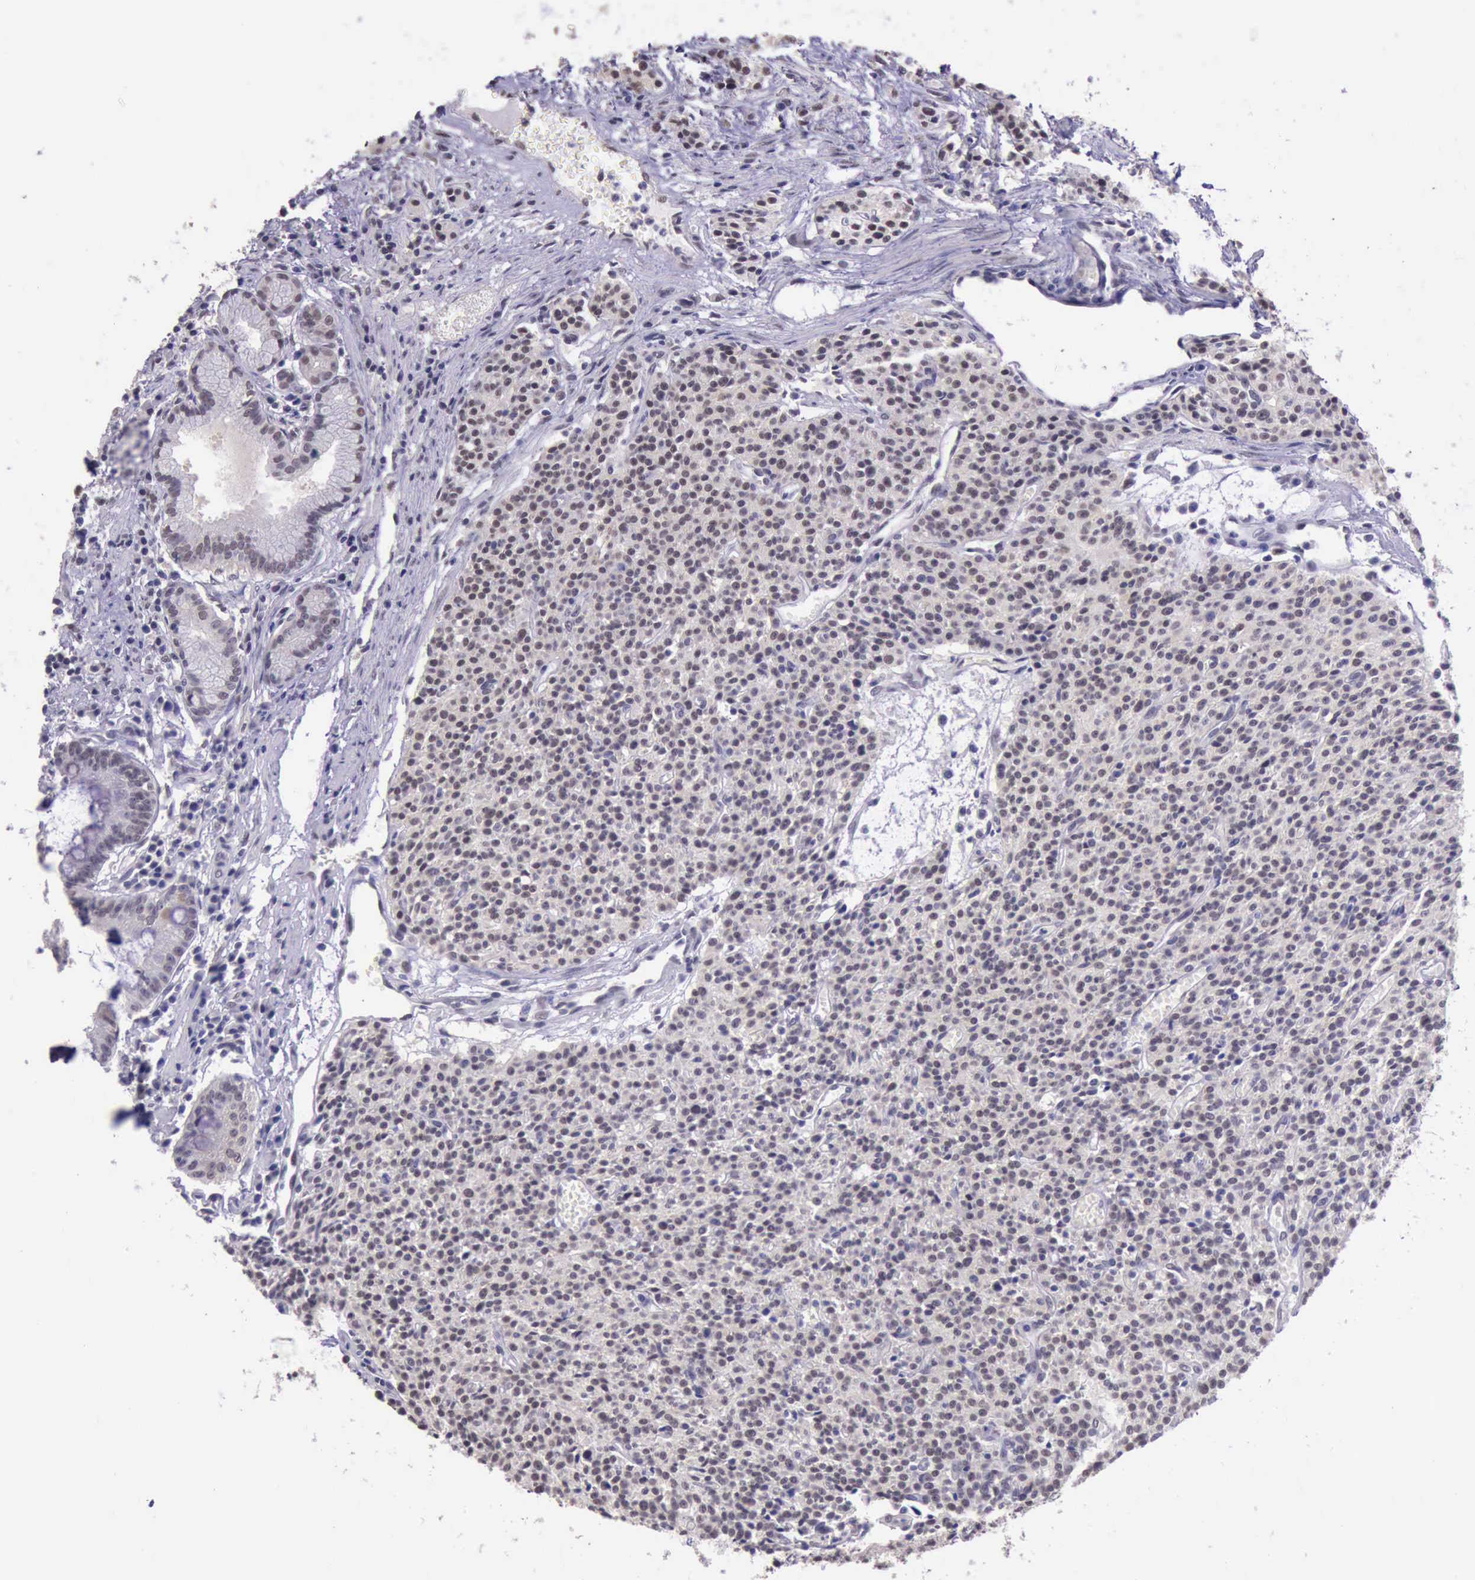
{"staining": {"intensity": "weak", "quantity": ">75%", "location": "nuclear"}, "tissue": "carcinoid", "cell_type": "Tumor cells", "image_type": "cancer", "snomed": [{"axis": "morphology", "description": "Carcinoid, malignant, NOS"}, {"axis": "topography", "description": "Stomach"}], "caption": "Tumor cells display low levels of weak nuclear expression in approximately >75% of cells in human carcinoid.", "gene": "PRPF39", "patient": {"sex": "female", "age": 76}}